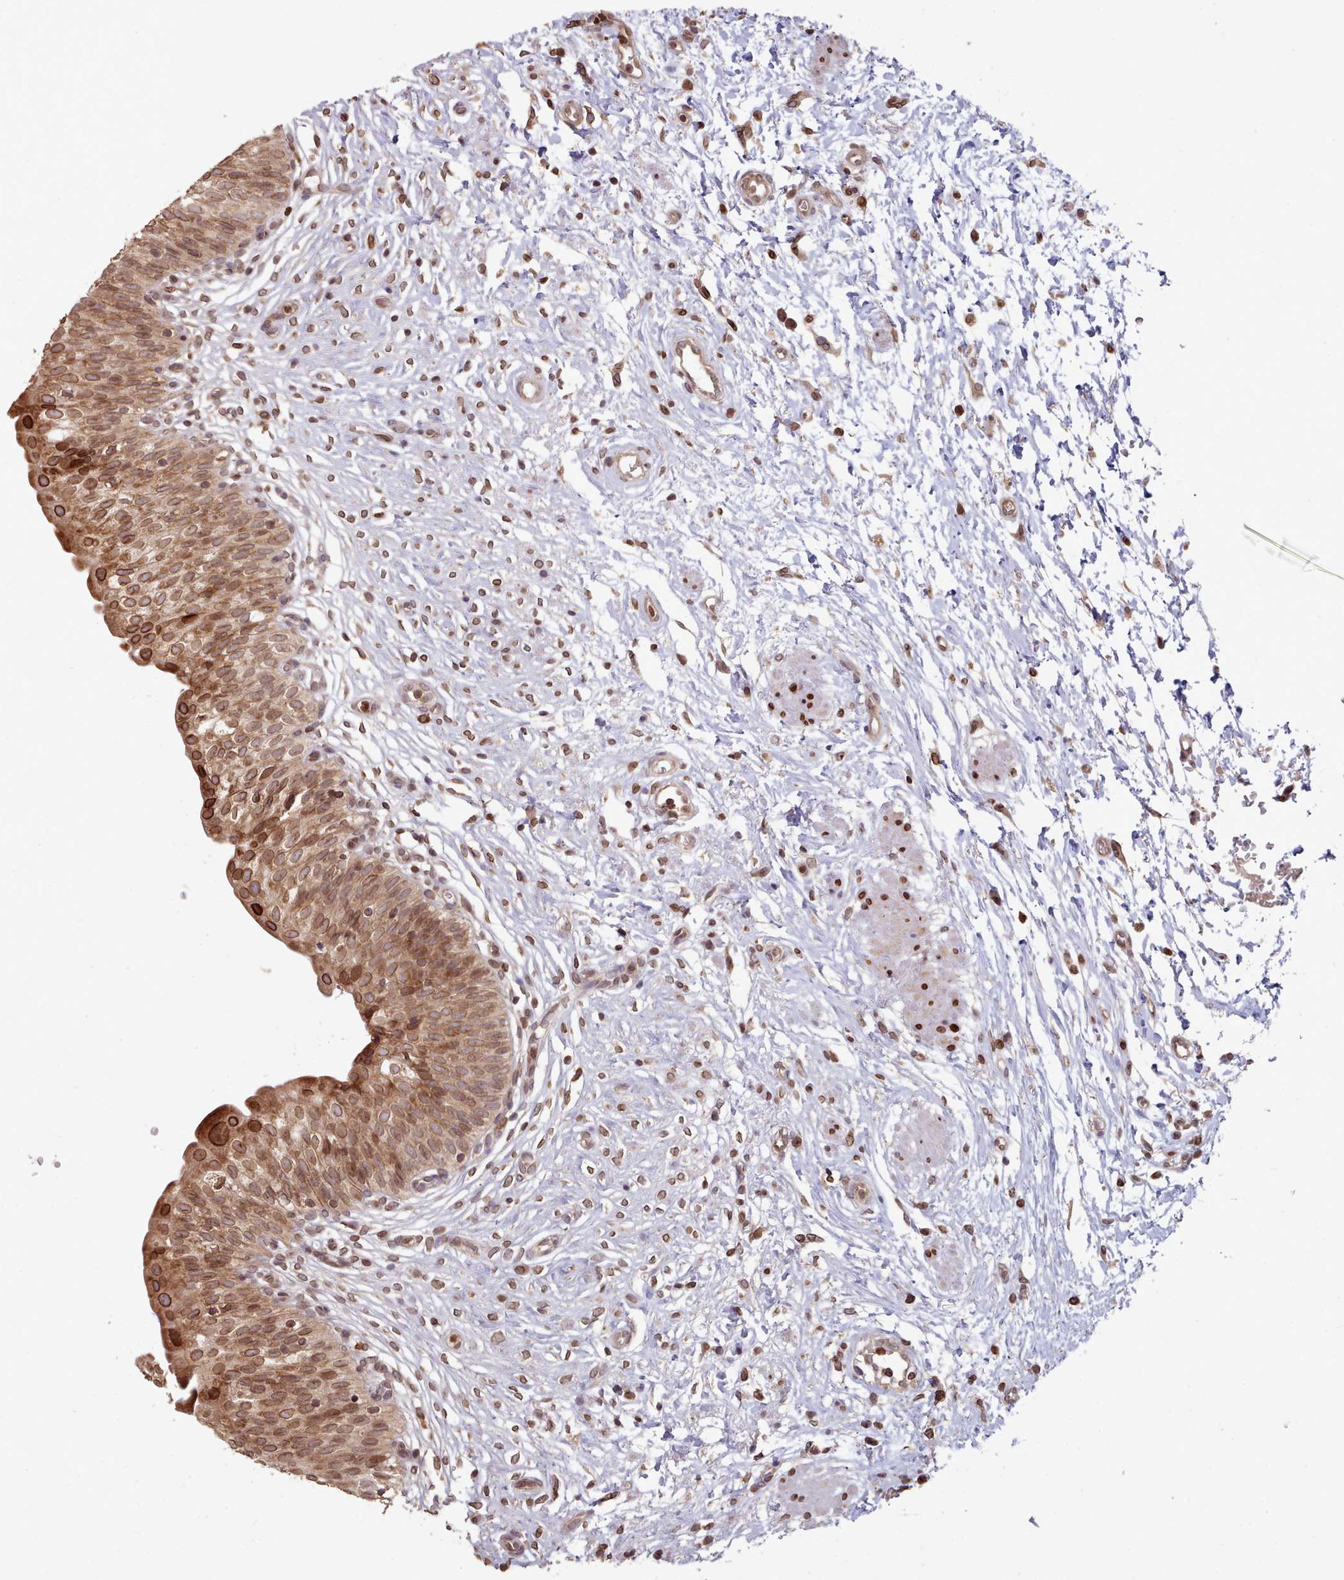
{"staining": {"intensity": "moderate", "quantity": ">75%", "location": "cytoplasmic/membranous,nuclear"}, "tissue": "urinary bladder", "cell_type": "Urothelial cells", "image_type": "normal", "snomed": [{"axis": "morphology", "description": "Normal tissue, NOS"}, {"axis": "topography", "description": "Urinary bladder"}], "caption": "A medium amount of moderate cytoplasmic/membranous,nuclear expression is identified in about >75% of urothelial cells in unremarkable urinary bladder. The staining is performed using DAB brown chromogen to label protein expression. The nuclei are counter-stained blue using hematoxylin.", "gene": "TOR1AIP1", "patient": {"sex": "male", "age": 55}}